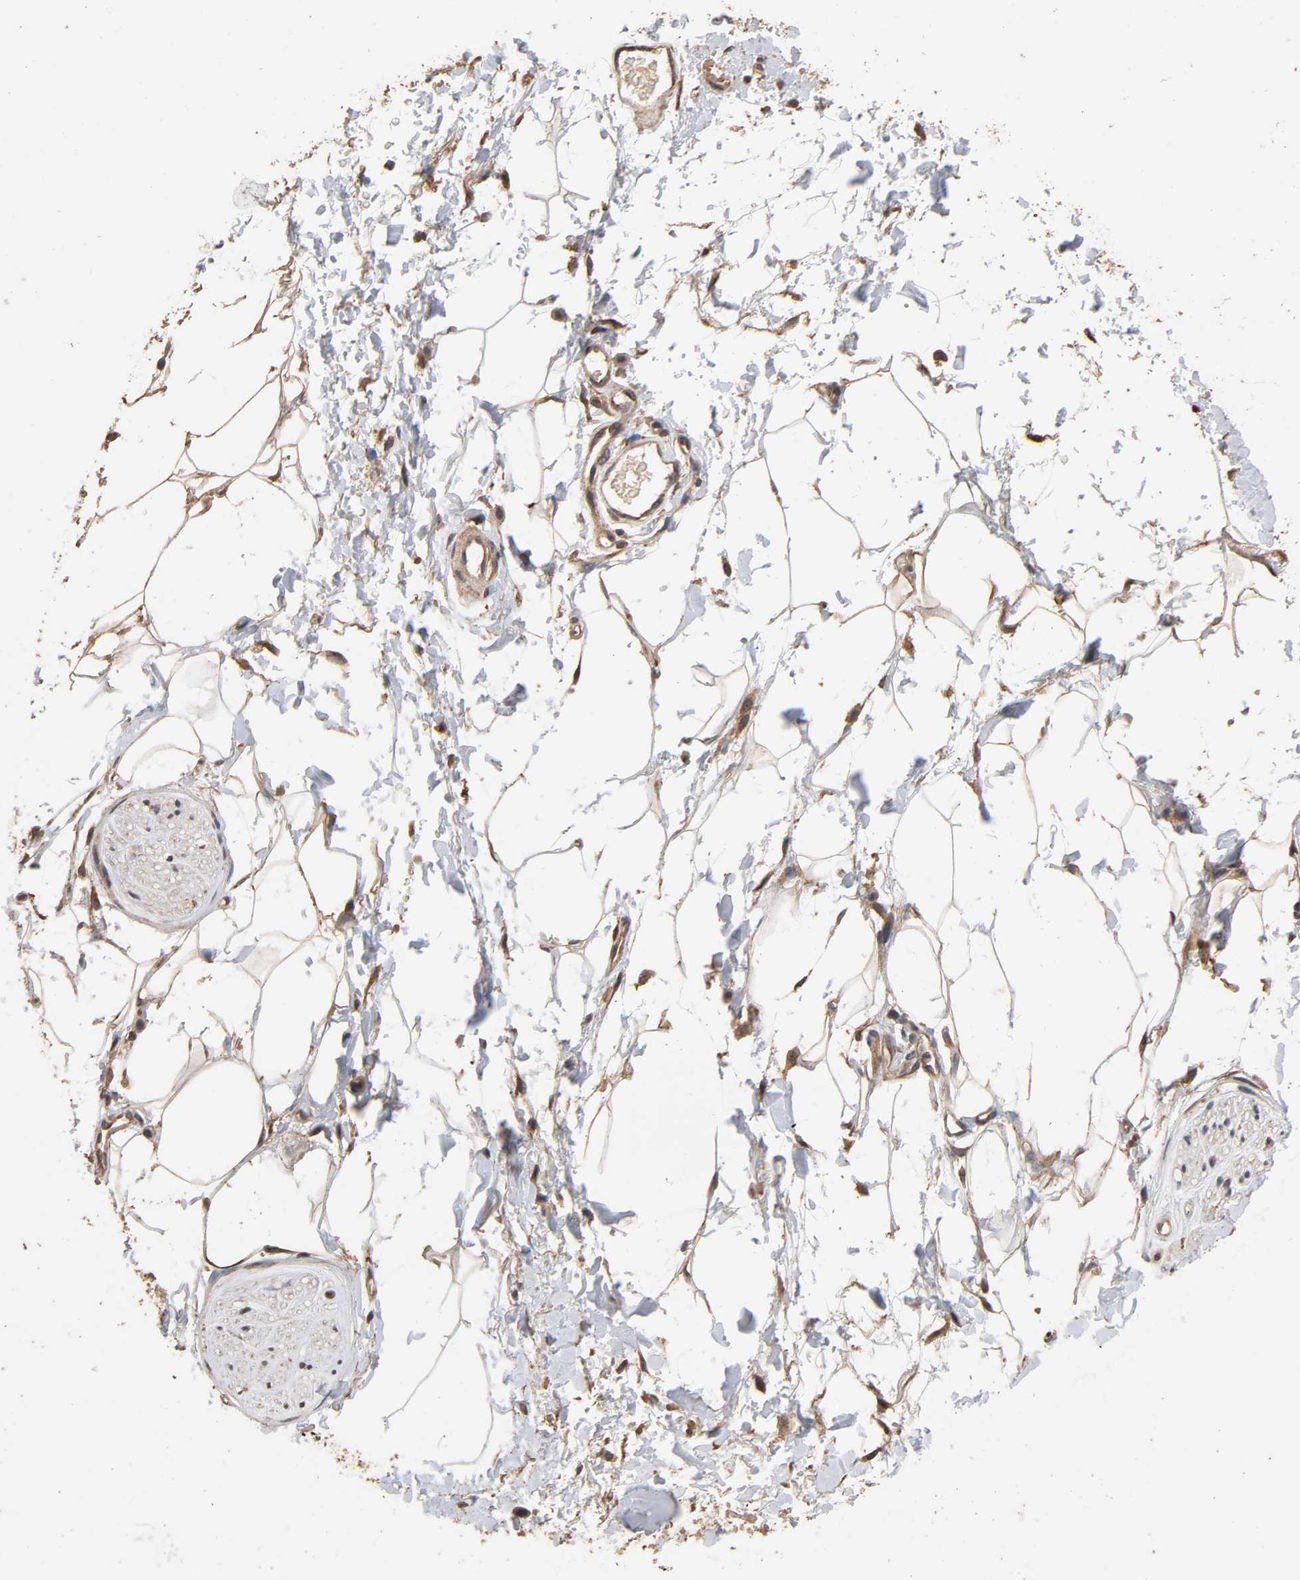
{"staining": {"intensity": "moderate", "quantity": "25%-75%", "location": "cytoplasmic/membranous"}, "tissue": "adipose tissue", "cell_type": "Adipocytes", "image_type": "normal", "snomed": [{"axis": "morphology", "description": "Normal tissue, NOS"}, {"axis": "topography", "description": "Soft tissue"}, {"axis": "topography", "description": "Peripheral nerve tissue"}], "caption": "Immunohistochemistry (IHC) (DAB (3,3'-diaminobenzidine)) staining of unremarkable human adipose tissue demonstrates moderate cytoplasmic/membranous protein expression in approximately 25%-75% of adipocytes. The staining was performed using DAB (3,3'-diaminobenzidine), with brown indicating positive protein expression. Nuclei are stained blue with hematoxylin.", "gene": "ARHGEF7", "patient": {"sex": "female", "age": 71}}